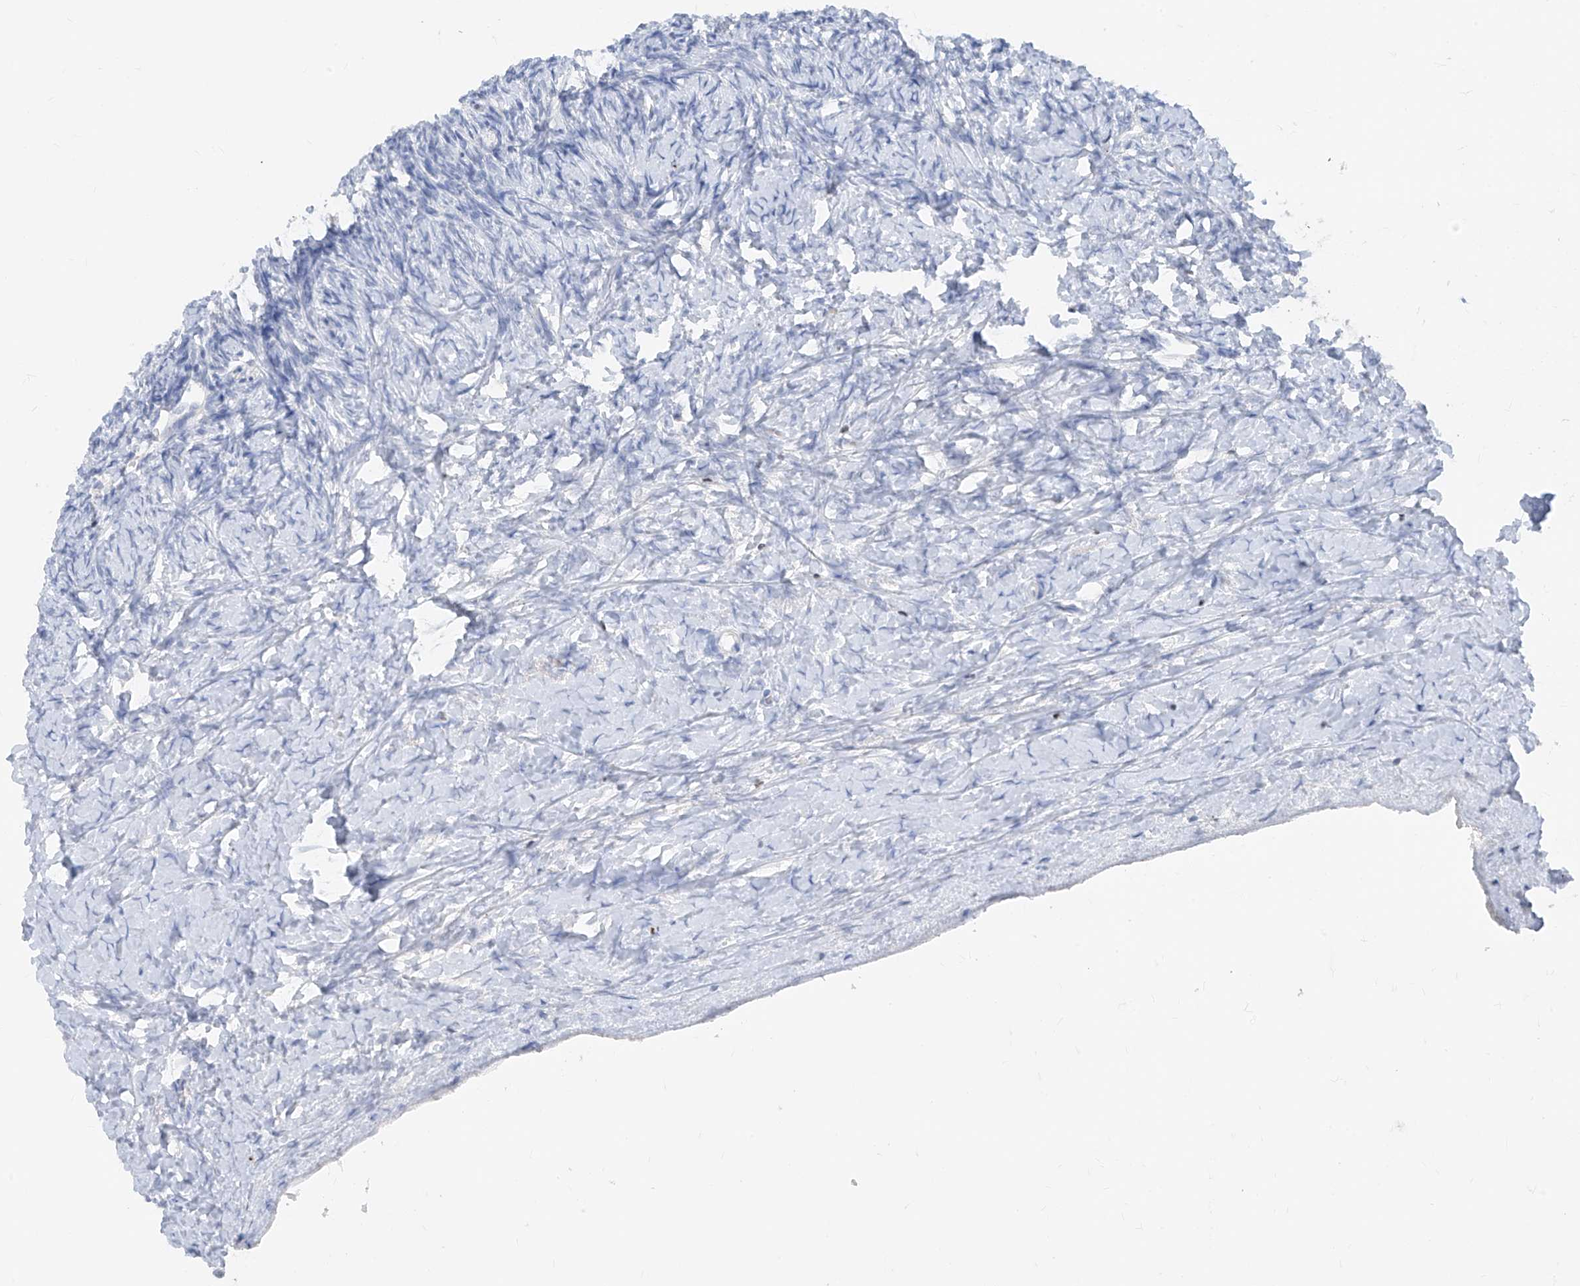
{"staining": {"intensity": "negative", "quantity": "none", "location": "none"}, "tissue": "ovary", "cell_type": "Ovarian stroma cells", "image_type": "normal", "snomed": [{"axis": "morphology", "description": "Normal tissue, NOS"}, {"axis": "morphology", "description": "Developmental malformation"}, {"axis": "topography", "description": "Ovary"}], "caption": "Immunohistochemistry photomicrograph of unremarkable ovary: ovary stained with DAB (3,3'-diaminobenzidine) exhibits no significant protein positivity in ovarian stroma cells. (Stains: DAB immunohistochemistry with hematoxylin counter stain, Microscopy: brightfield microscopy at high magnification).", "gene": "TBX21", "patient": {"sex": "female", "age": 39}}